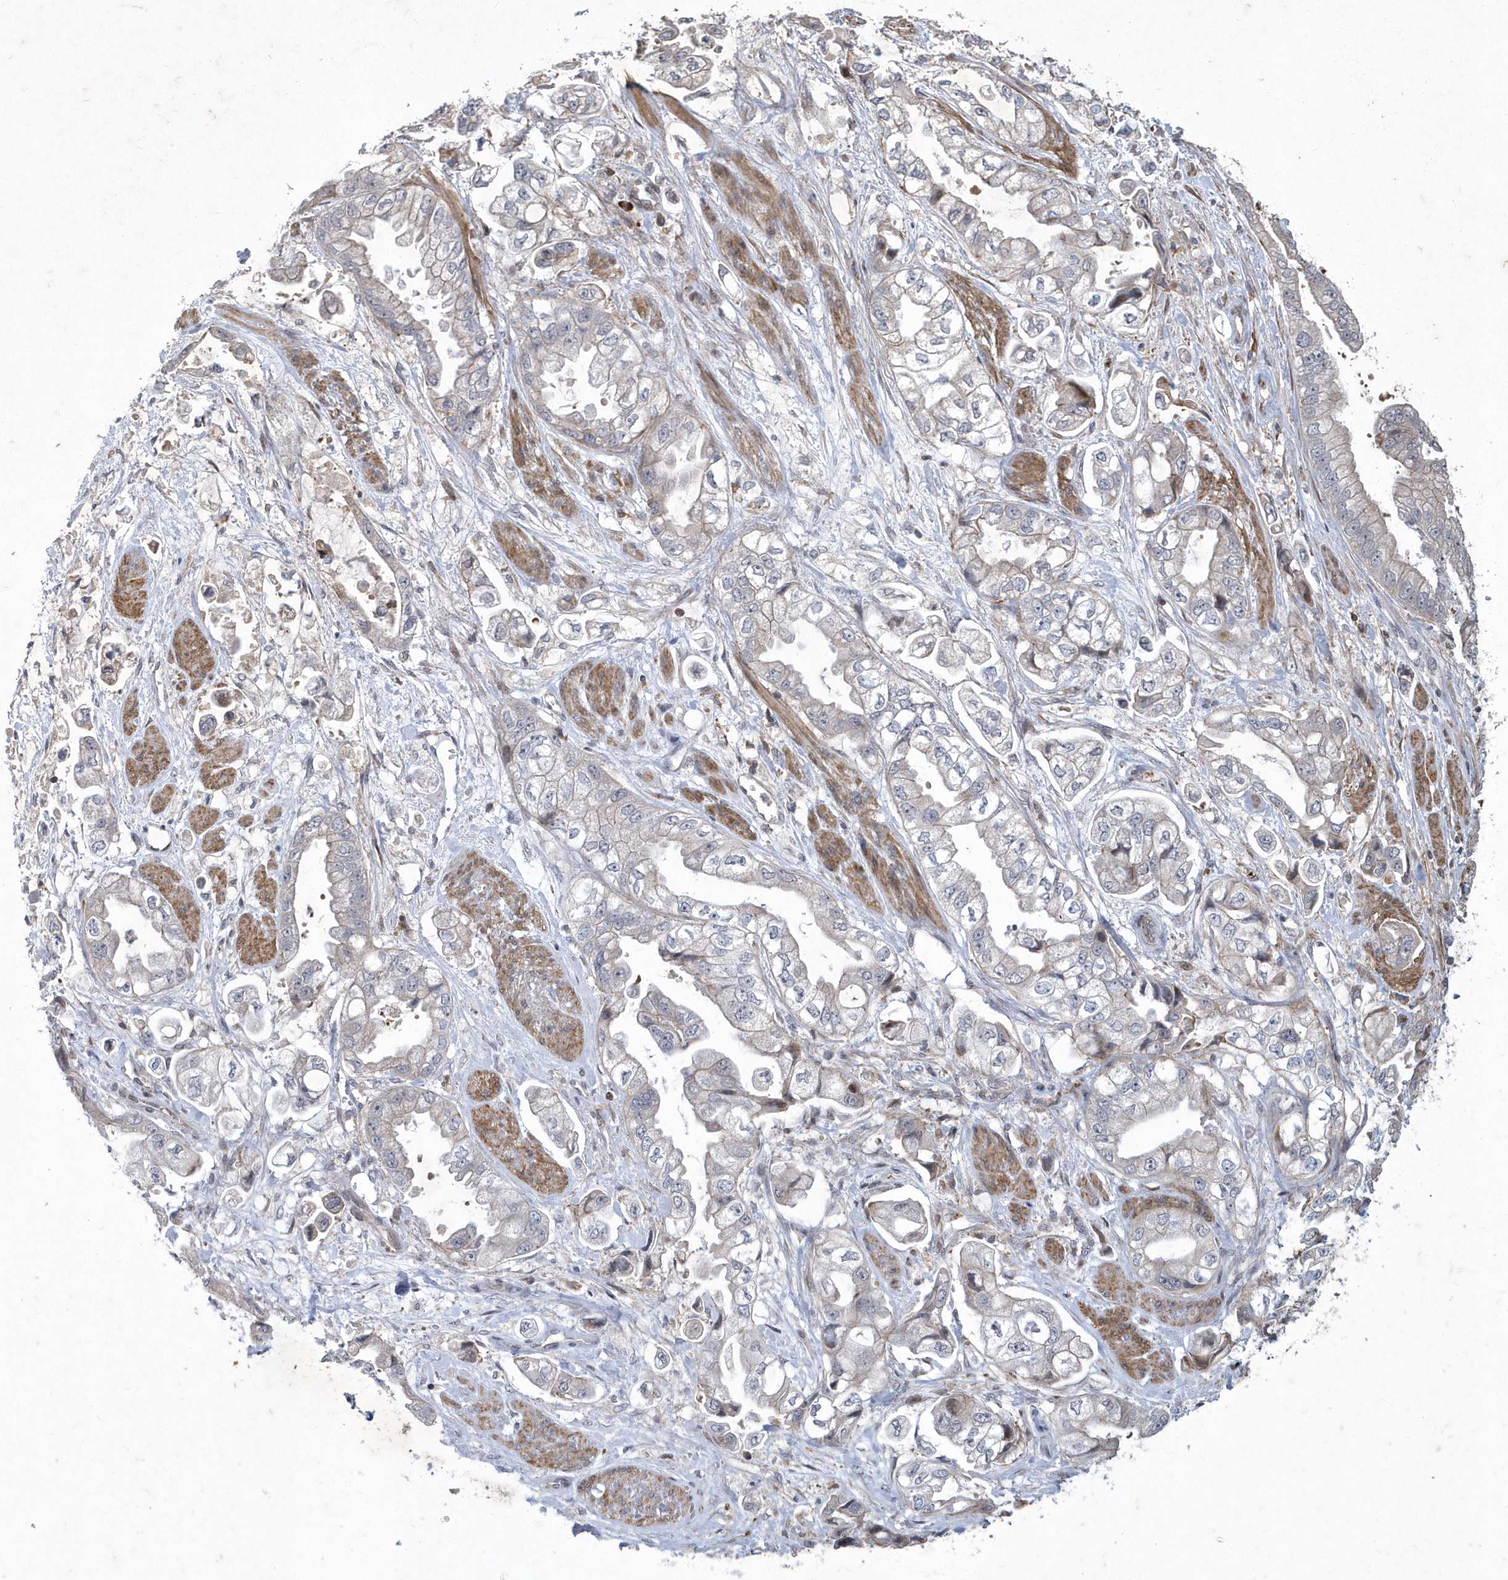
{"staining": {"intensity": "negative", "quantity": "none", "location": "none"}, "tissue": "stomach cancer", "cell_type": "Tumor cells", "image_type": "cancer", "snomed": [{"axis": "morphology", "description": "Adenocarcinoma, NOS"}, {"axis": "topography", "description": "Stomach"}], "caption": "Tumor cells show no significant positivity in stomach adenocarcinoma.", "gene": "N4BP2", "patient": {"sex": "male", "age": 62}}